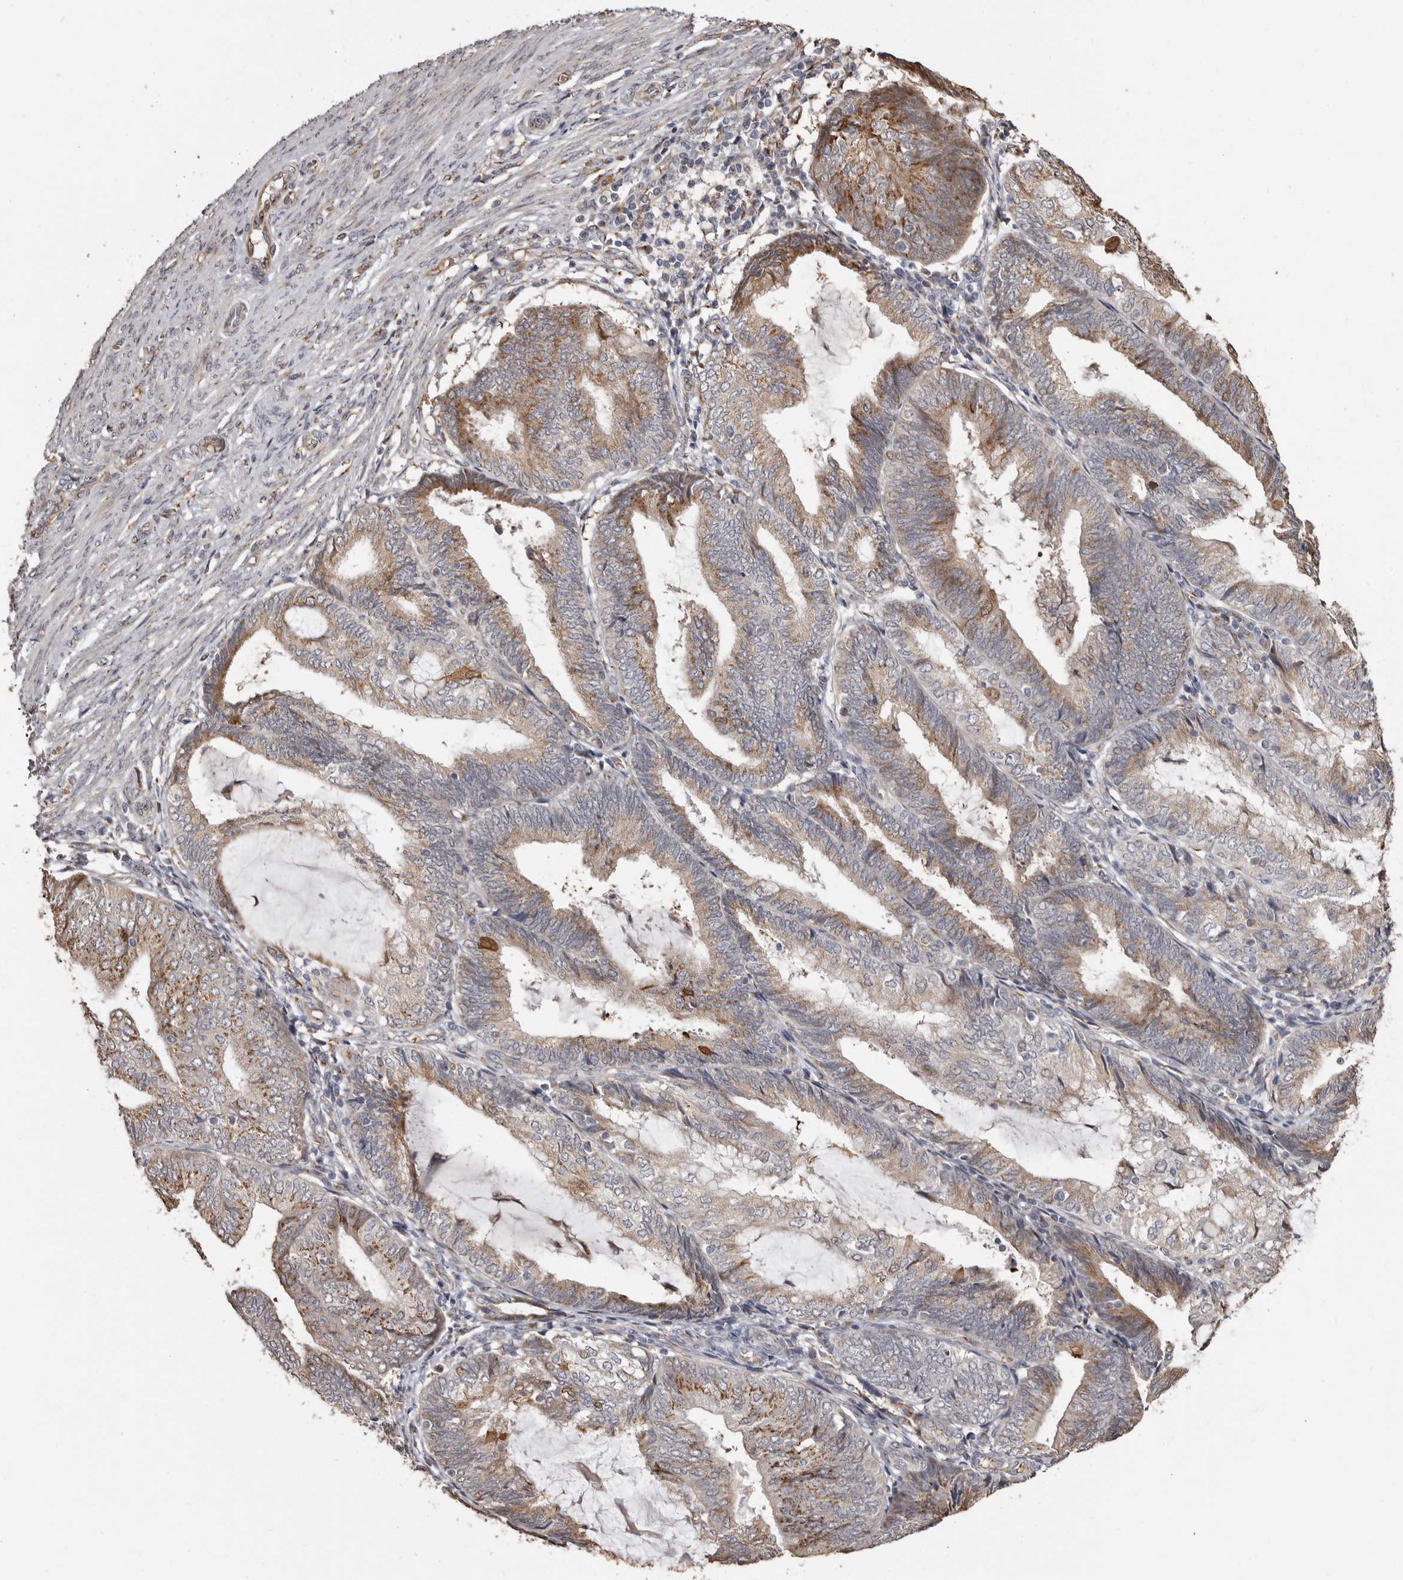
{"staining": {"intensity": "moderate", "quantity": ">75%", "location": "cytoplasmic/membranous"}, "tissue": "endometrial cancer", "cell_type": "Tumor cells", "image_type": "cancer", "snomed": [{"axis": "morphology", "description": "Adenocarcinoma, NOS"}, {"axis": "topography", "description": "Endometrium"}], "caption": "Human endometrial cancer stained with a protein marker demonstrates moderate staining in tumor cells.", "gene": "ENTREP1", "patient": {"sex": "female", "age": 81}}